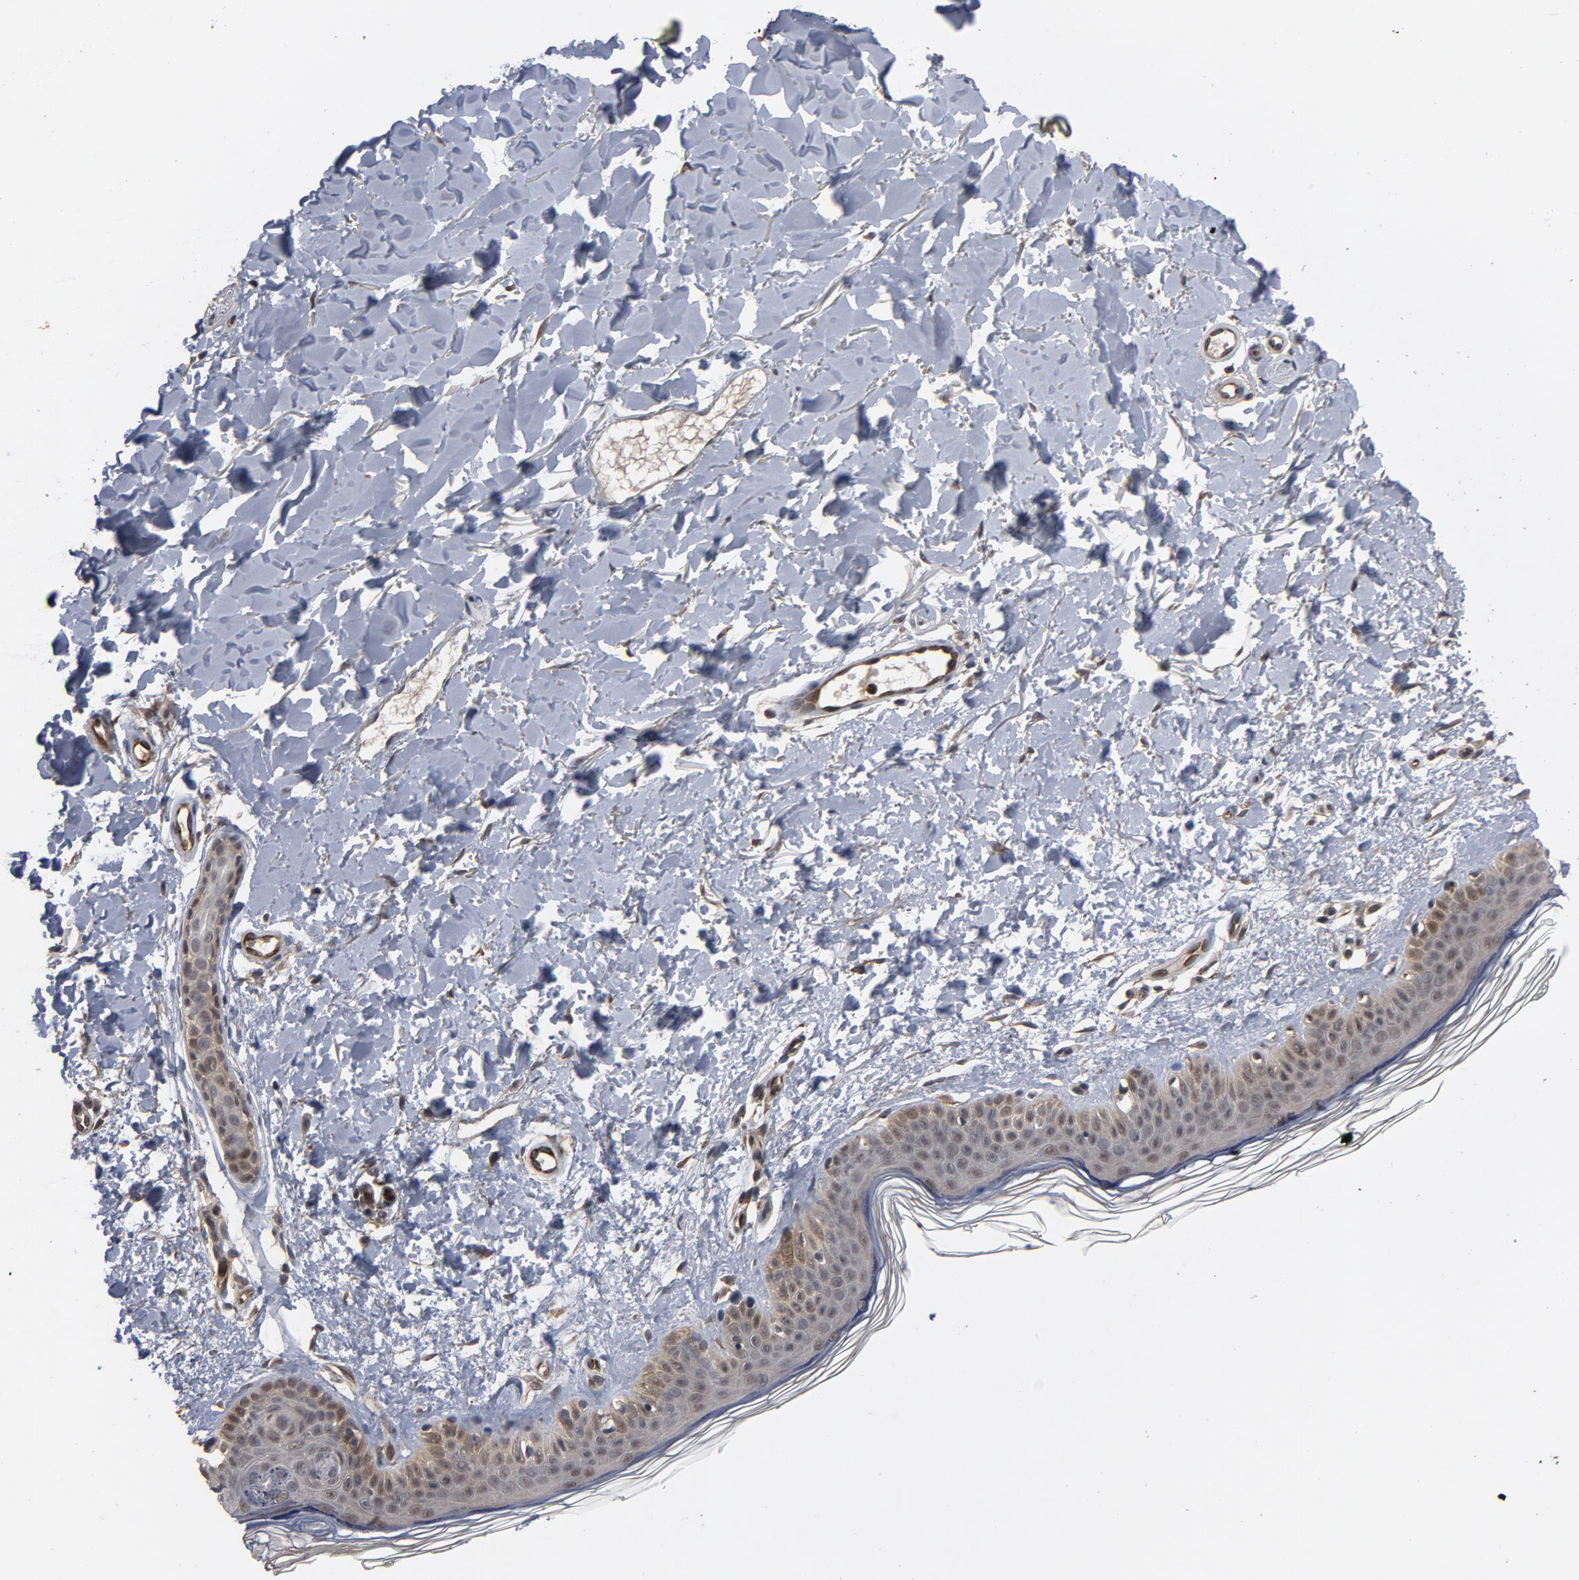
{"staining": {"intensity": "weak", "quantity": ">75%", "location": "cytoplasmic/membranous"}, "tissue": "skin", "cell_type": "Fibroblasts", "image_type": "normal", "snomed": [{"axis": "morphology", "description": "Normal tissue, NOS"}, {"axis": "topography", "description": "Skin"}], "caption": "A histopathology image of skin stained for a protein shows weak cytoplasmic/membranous brown staining in fibroblasts. The protein is shown in brown color, while the nuclei are stained blue.", "gene": "RTL5", "patient": {"sex": "female", "age": 56}}